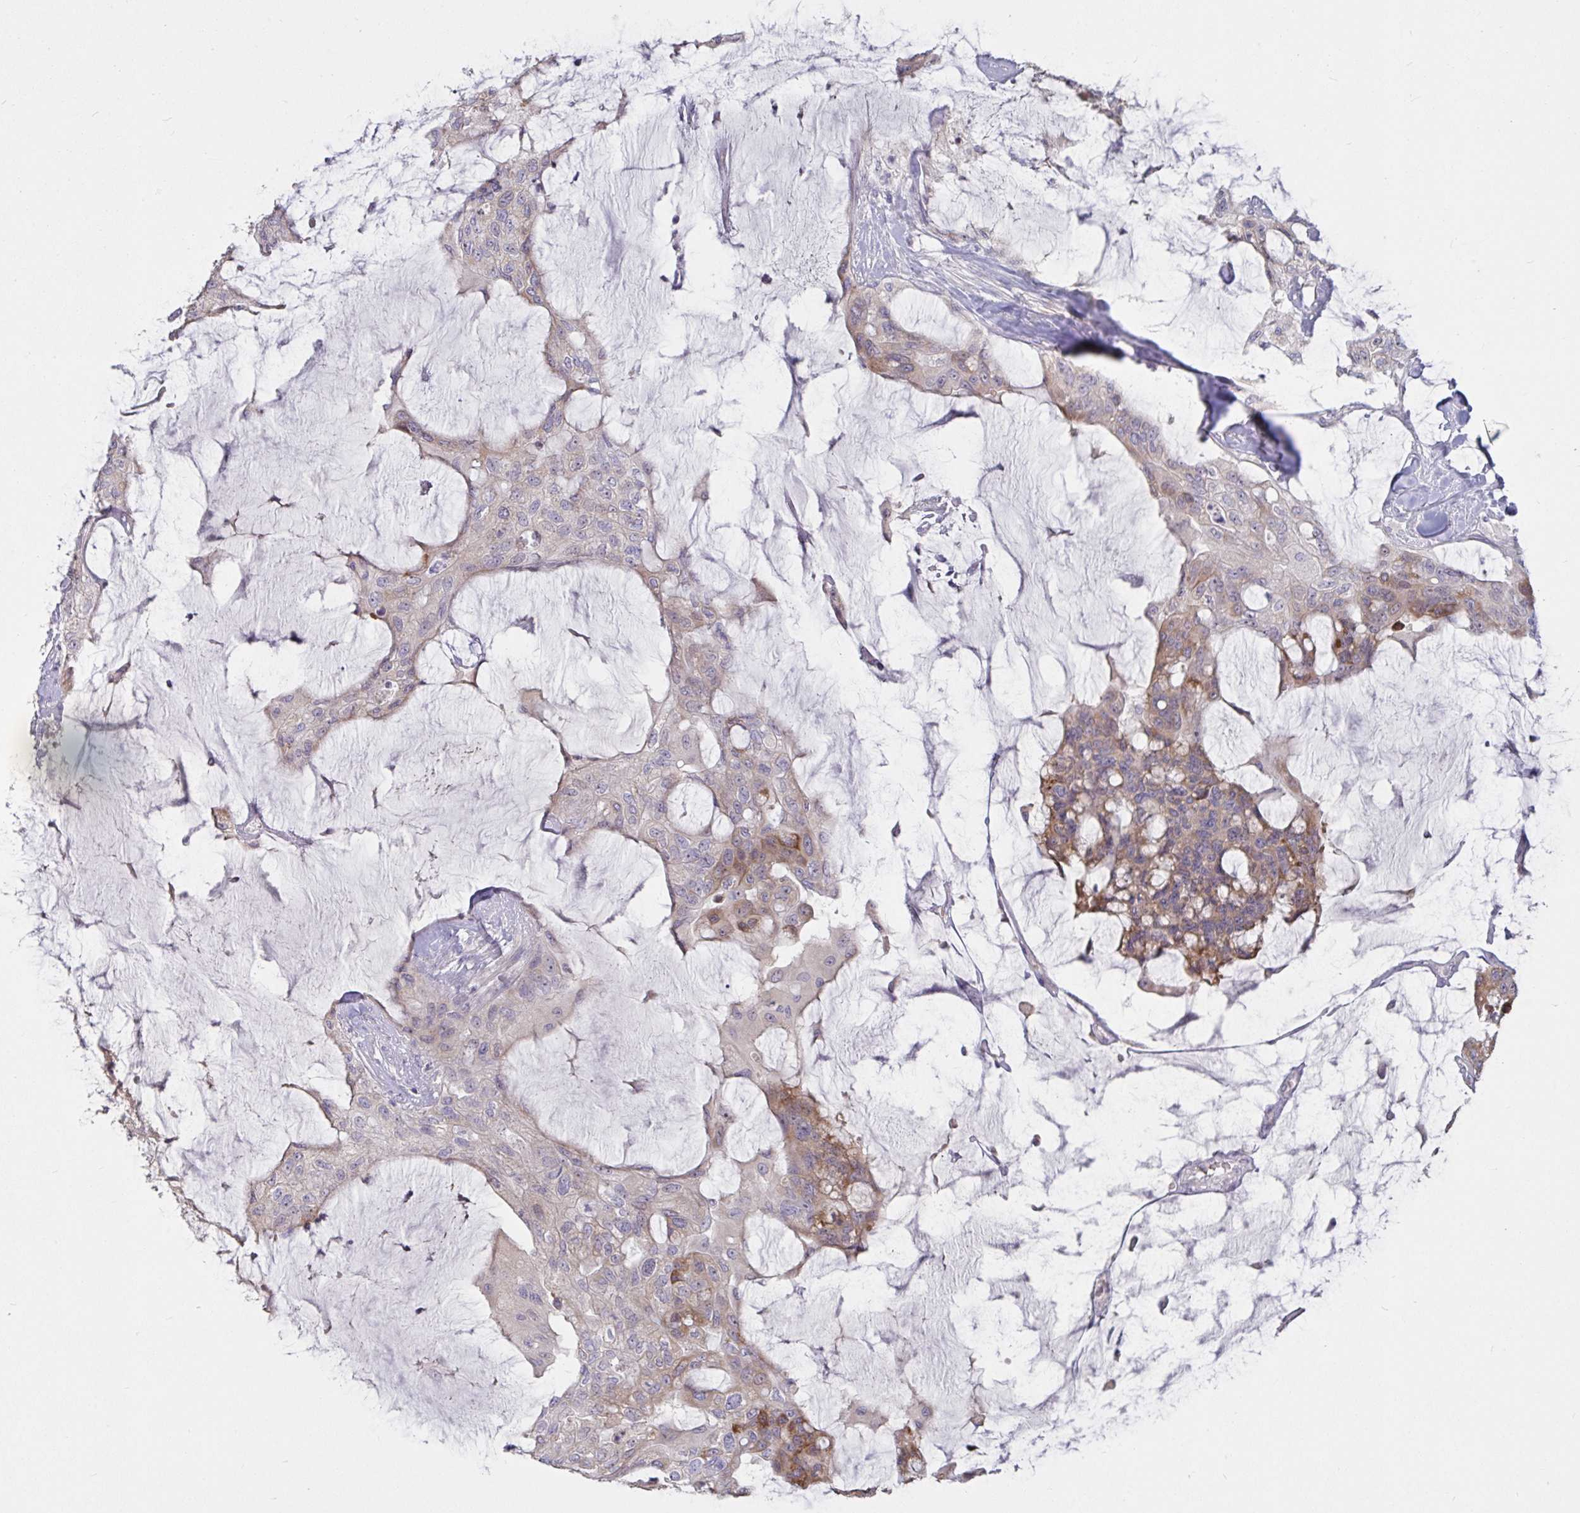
{"staining": {"intensity": "moderate", "quantity": "<25%", "location": "cytoplasmic/membranous"}, "tissue": "colorectal cancer", "cell_type": "Tumor cells", "image_type": "cancer", "snomed": [{"axis": "morphology", "description": "Adenocarcinoma, NOS"}, {"axis": "topography", "description": "Rectum"}], "caption": "Protein staining by immunohistochemistry (IHC) reveals moderate cytoplasmic/membranous expression in approximately <25% of tumor cells in adenocarcinoma (colorectal).", "gene": "MYC", "patient": {"sex": "female", "age": 59}}